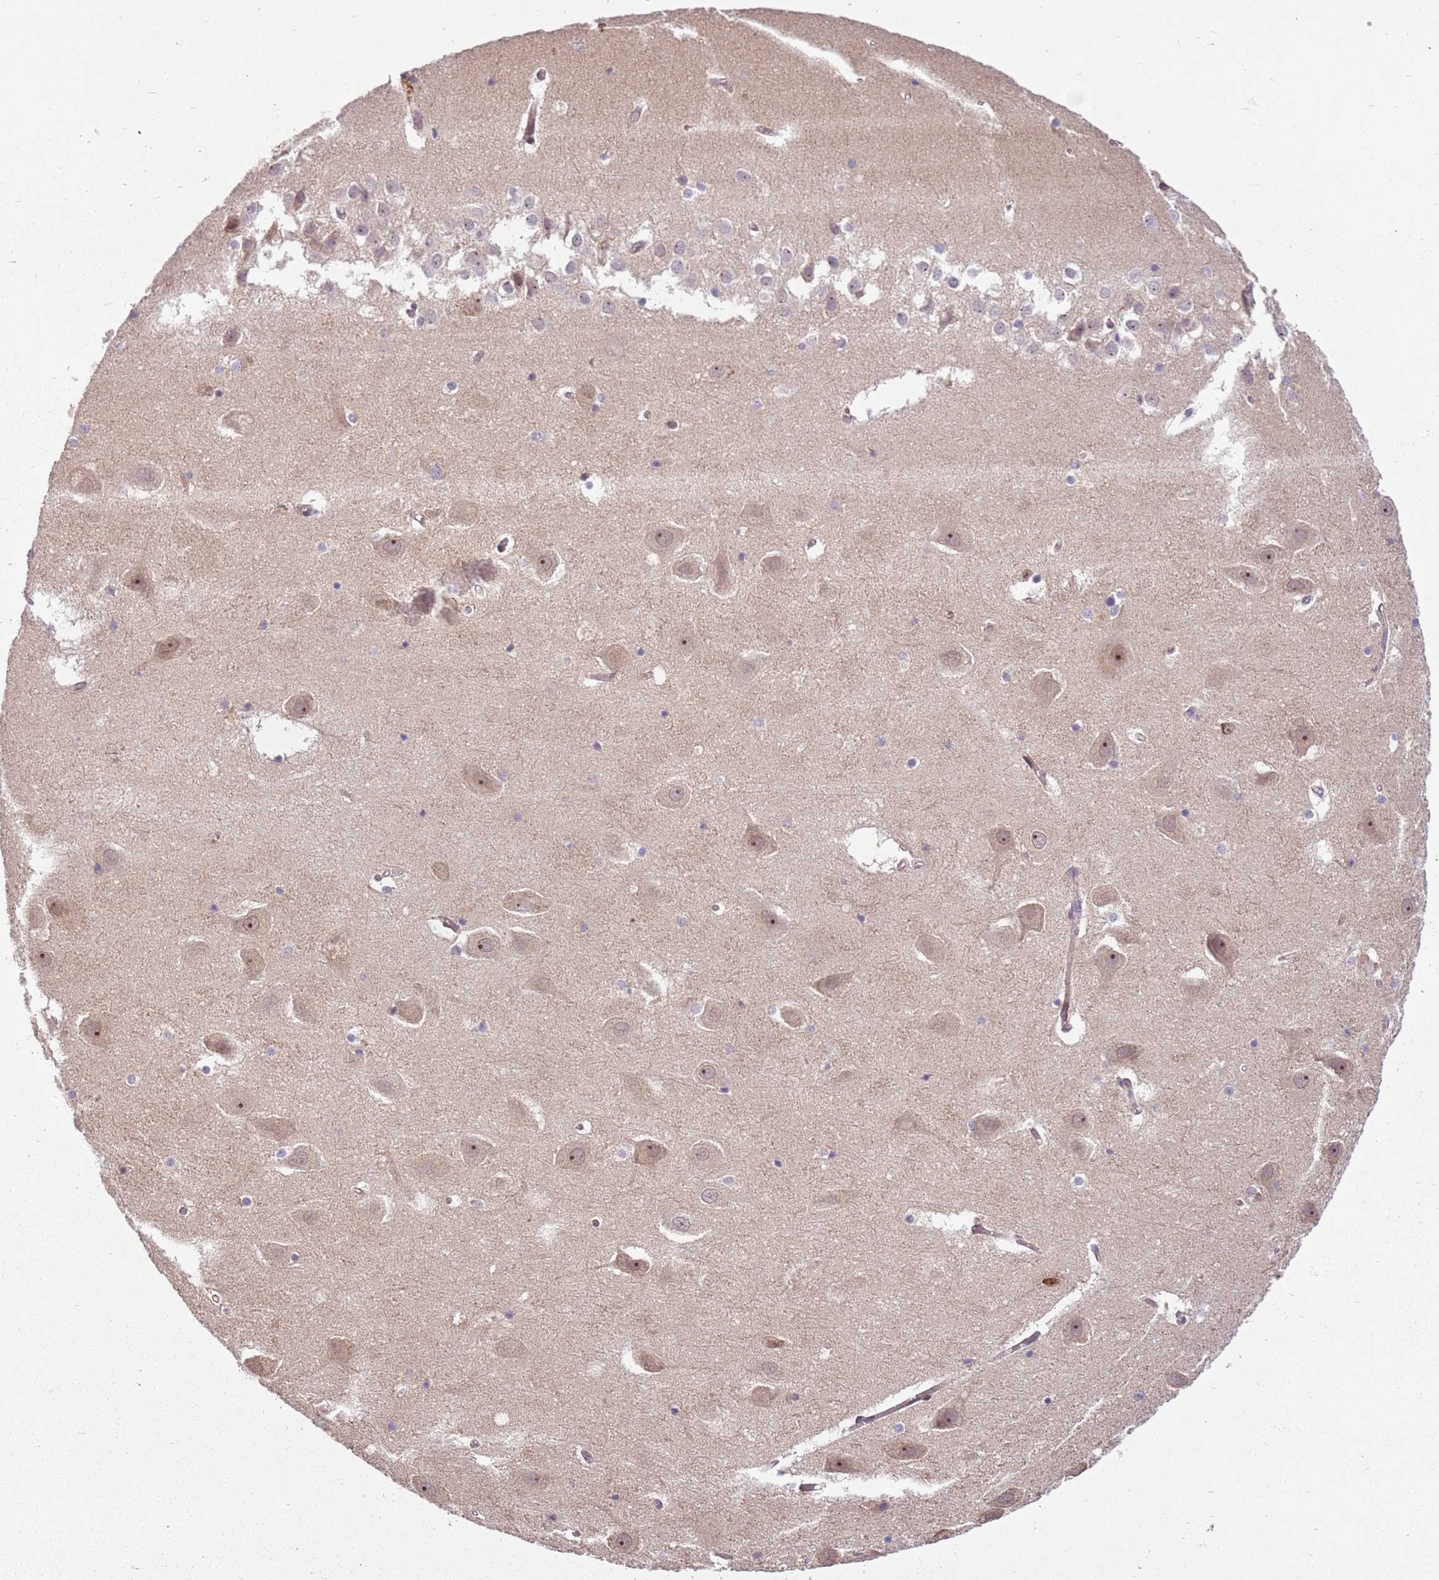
{"staining": {"intensity": "negative", "quantity": "none", "location": "none"}, "tissue": "hippocampus", "cell_type": "Glial cells", "image_type": "normal", "snomed": [{"axis": "morphology", "description": "Normal tissue, NOS"}, {"axis": "topography", "description": "Hippocampus"}], "caption": "Immunohistochemical staining of normal human hippocampus demonstrates no significant positivity in glial cells. Nuclei are stained in blue.", "gene": "CHURC1", "patient": {"sex": "female", "age": 52}}